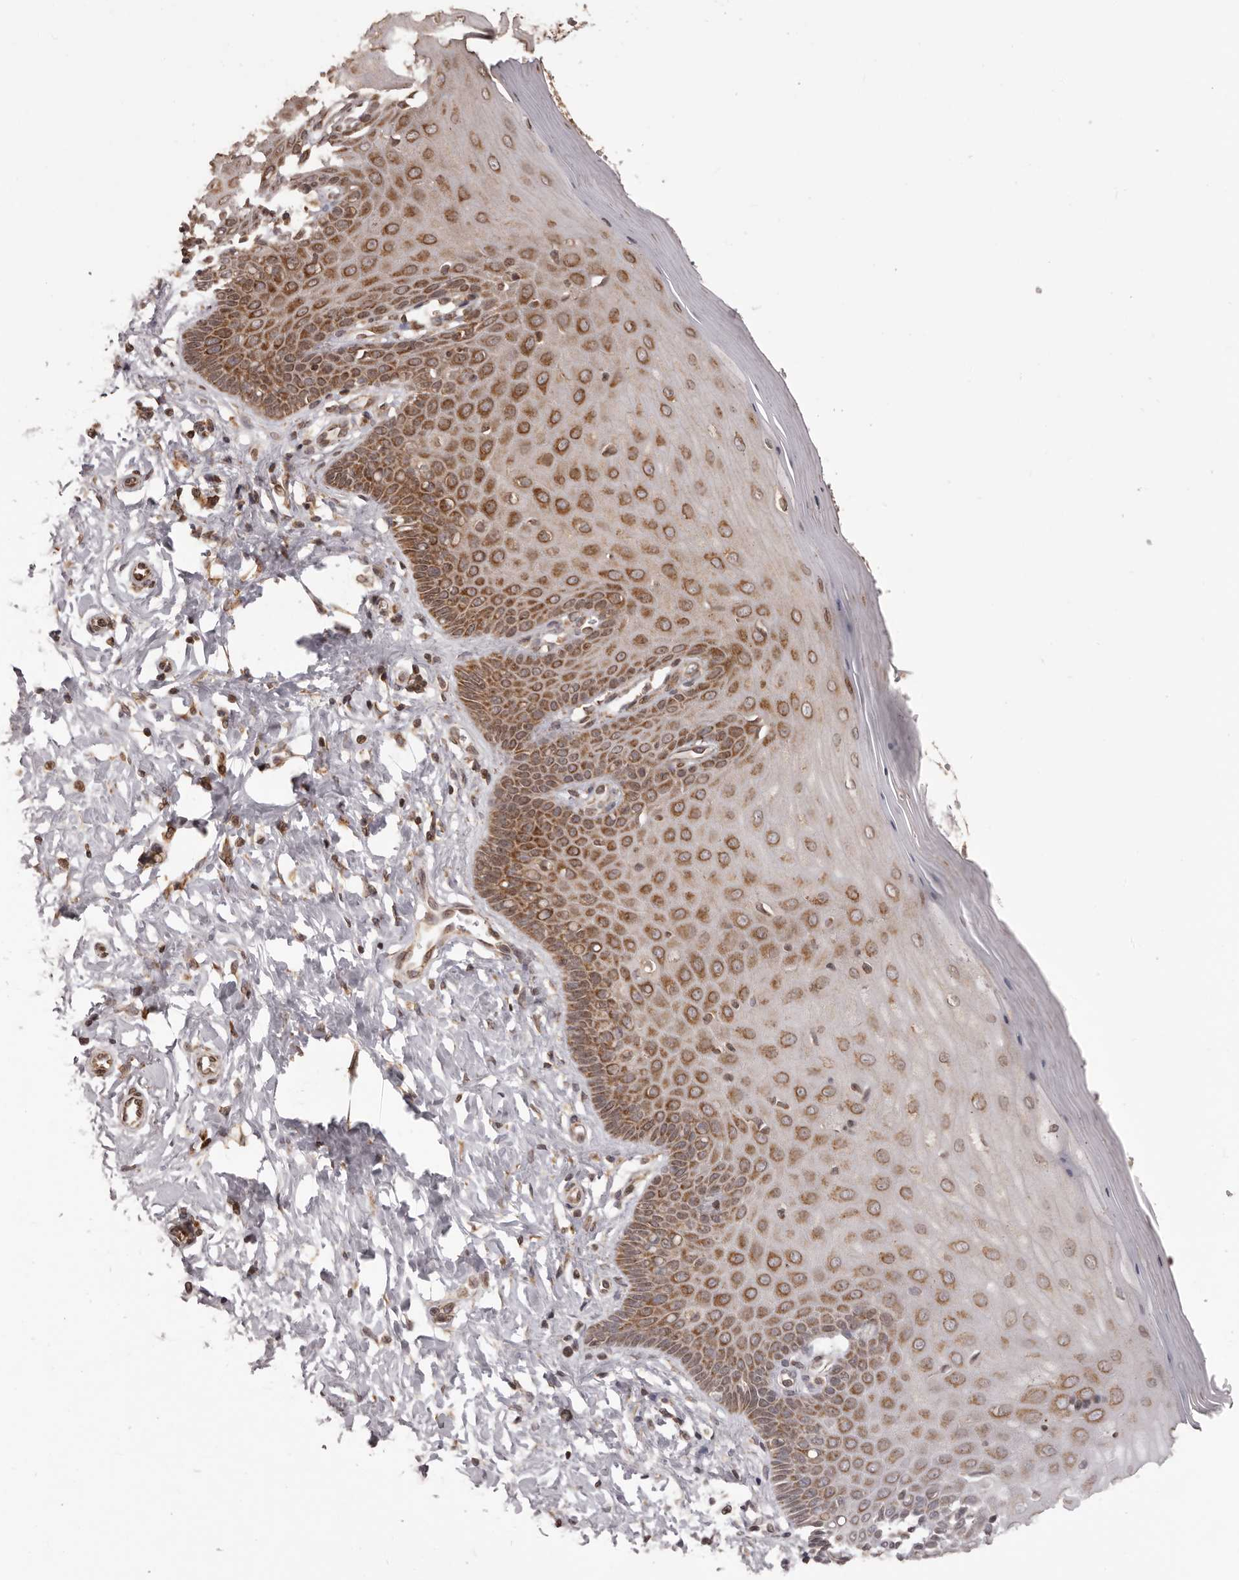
{"staining": {"intensity": "weak", "quantity": "25%-75%", "location": "cytoplasmic/membranous"}, "tissue": "cervix", "cell_type": "Glandular cells", "image_type": "normal", "snomed": [{"axis": "morphology", "description": "Normal tissue, NOS"}, {"axis": "topography", "description": "Cervix"}], "caption": "Normal cervix shows weak cytoplasmic/membranous positivity in about 25%-75% of glandular cells, visualized by immunohistochemistry.", "gene": "CHRM2", "patient": {"sex": "female", "age": 55}}